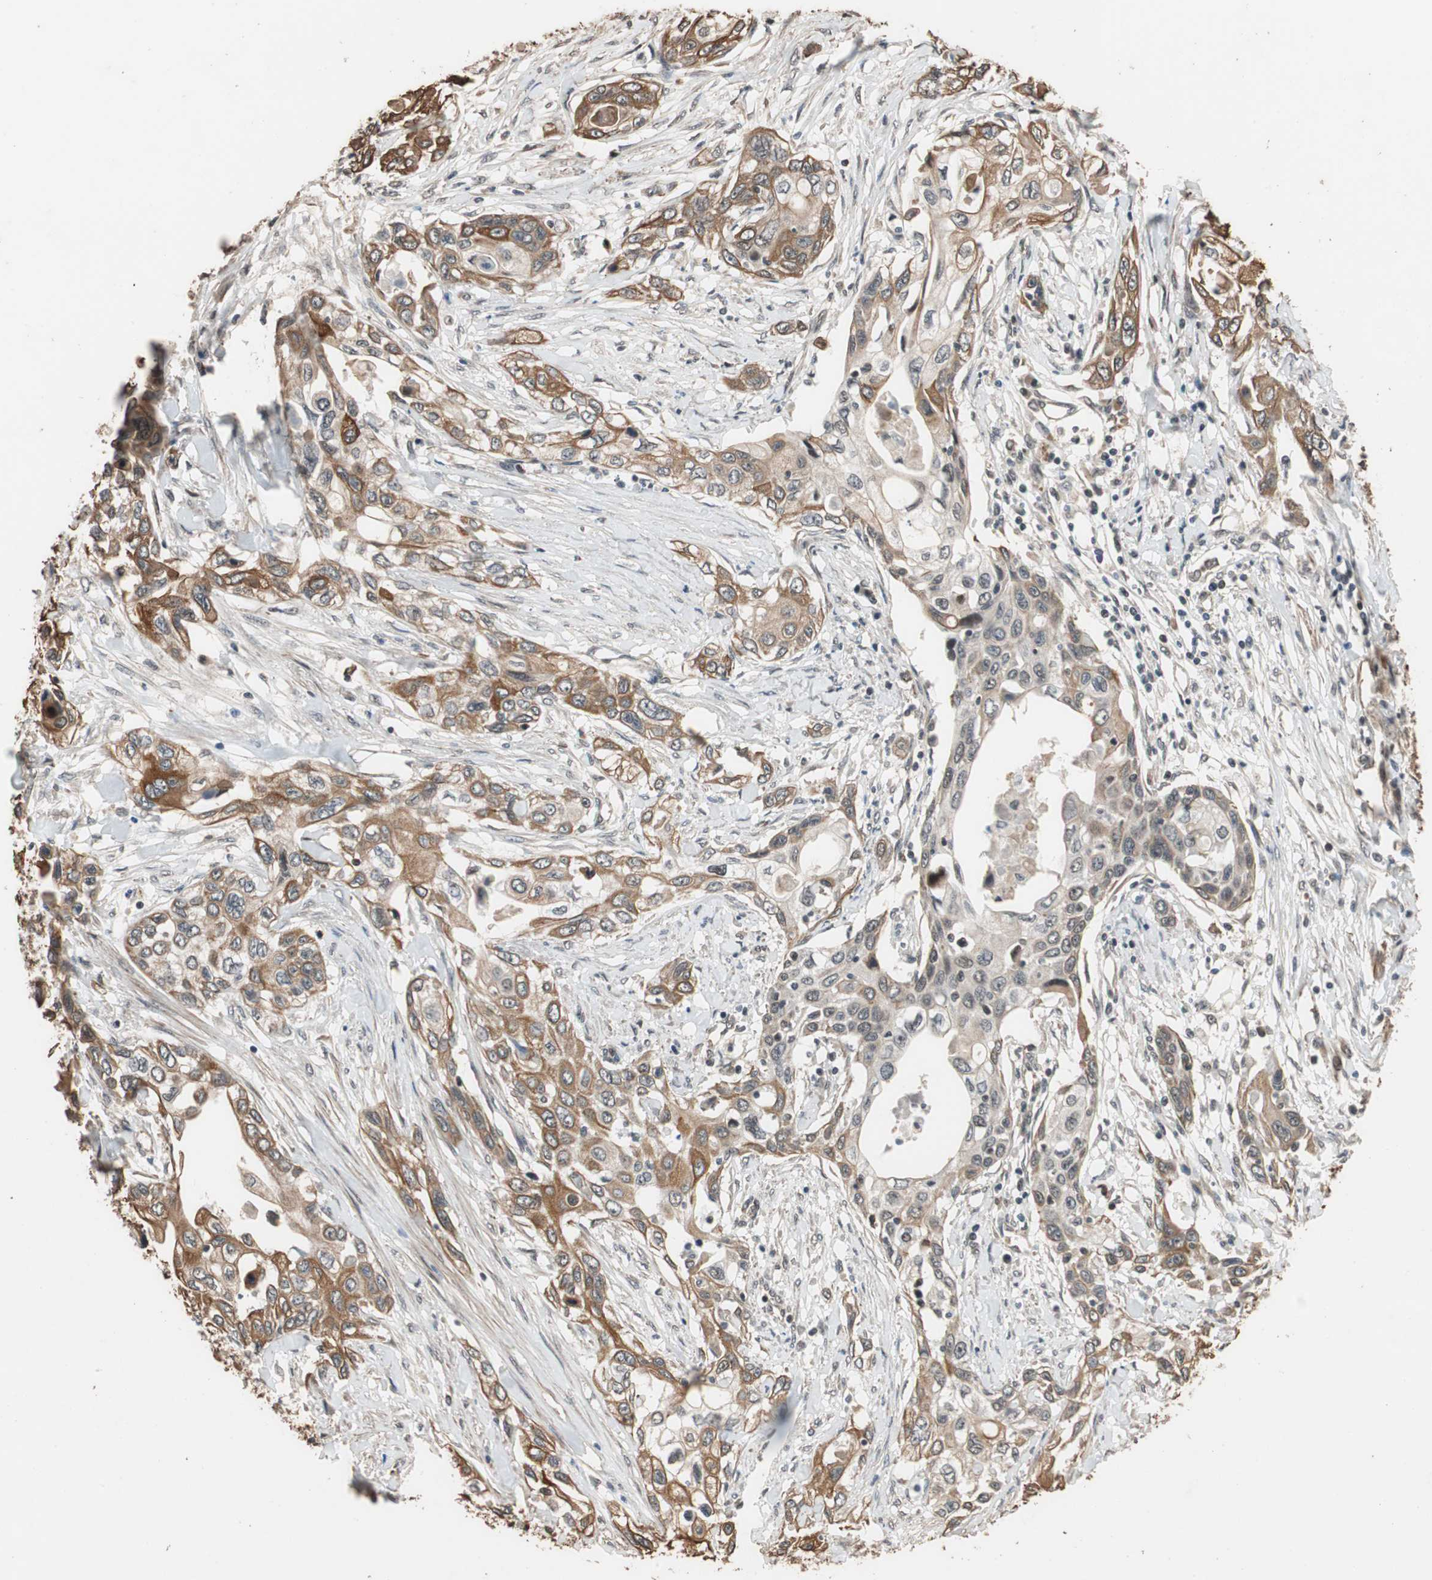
{"staining": {"intensity": "moderate", "quantity": ">75%", "location": "cytoplasmic/membranous"}, "tissue": "pancreatic cancer", "cell_type": "Tumor cells", "image_type": "cancer", "snomed": [{"axis": "morphology", "description": "Adenocarcinoma, NOS"}, {"axis": "topography", "description": "Pancreas"}], "caption": "A histopathology image of human adenocarcinoma (pancreatic) stained for a protein shows moderate cytoplasmic/membranous brown staining in tumor cells.", "gene": "CDC5L", "patient": {"sex": "female", "age": 70}}